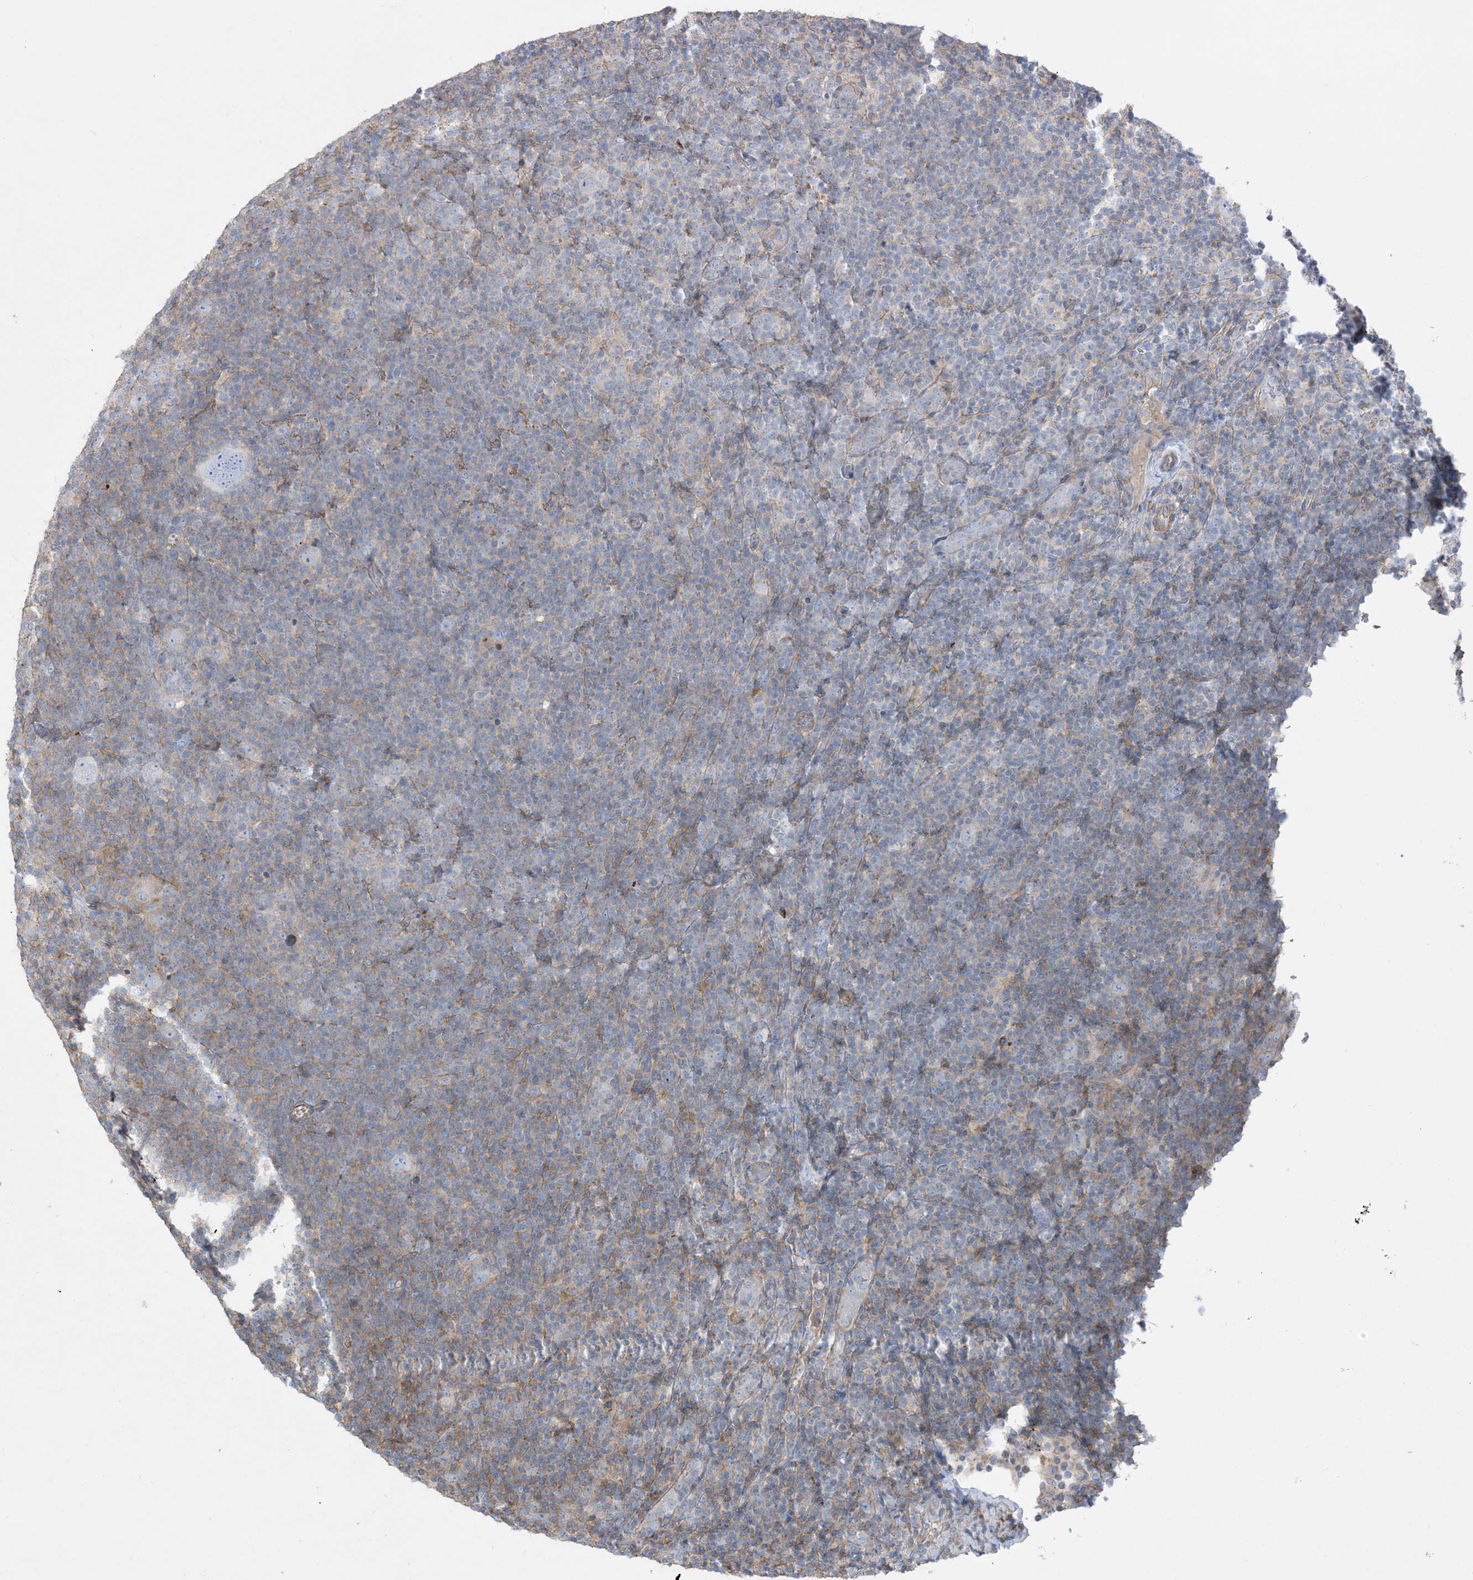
{"staining": {"intensity": "negative", "quantity": "none", "location": "none"}, "tissue": "lymphoma", "cell_type": "Tumor cells", "image_type": "cancer", "snomed": [{"axis": "morphology", "description": "Hodgkin's disease, NOS"}, {"axis": "topography", "description": "Lymph node"}], "caption": "A photomicrograph of human Hodgkin's disease is negative for staining in tumor cells.", "gene": "GTF3C2", "patient": {"sex": "female", "age": 57}}